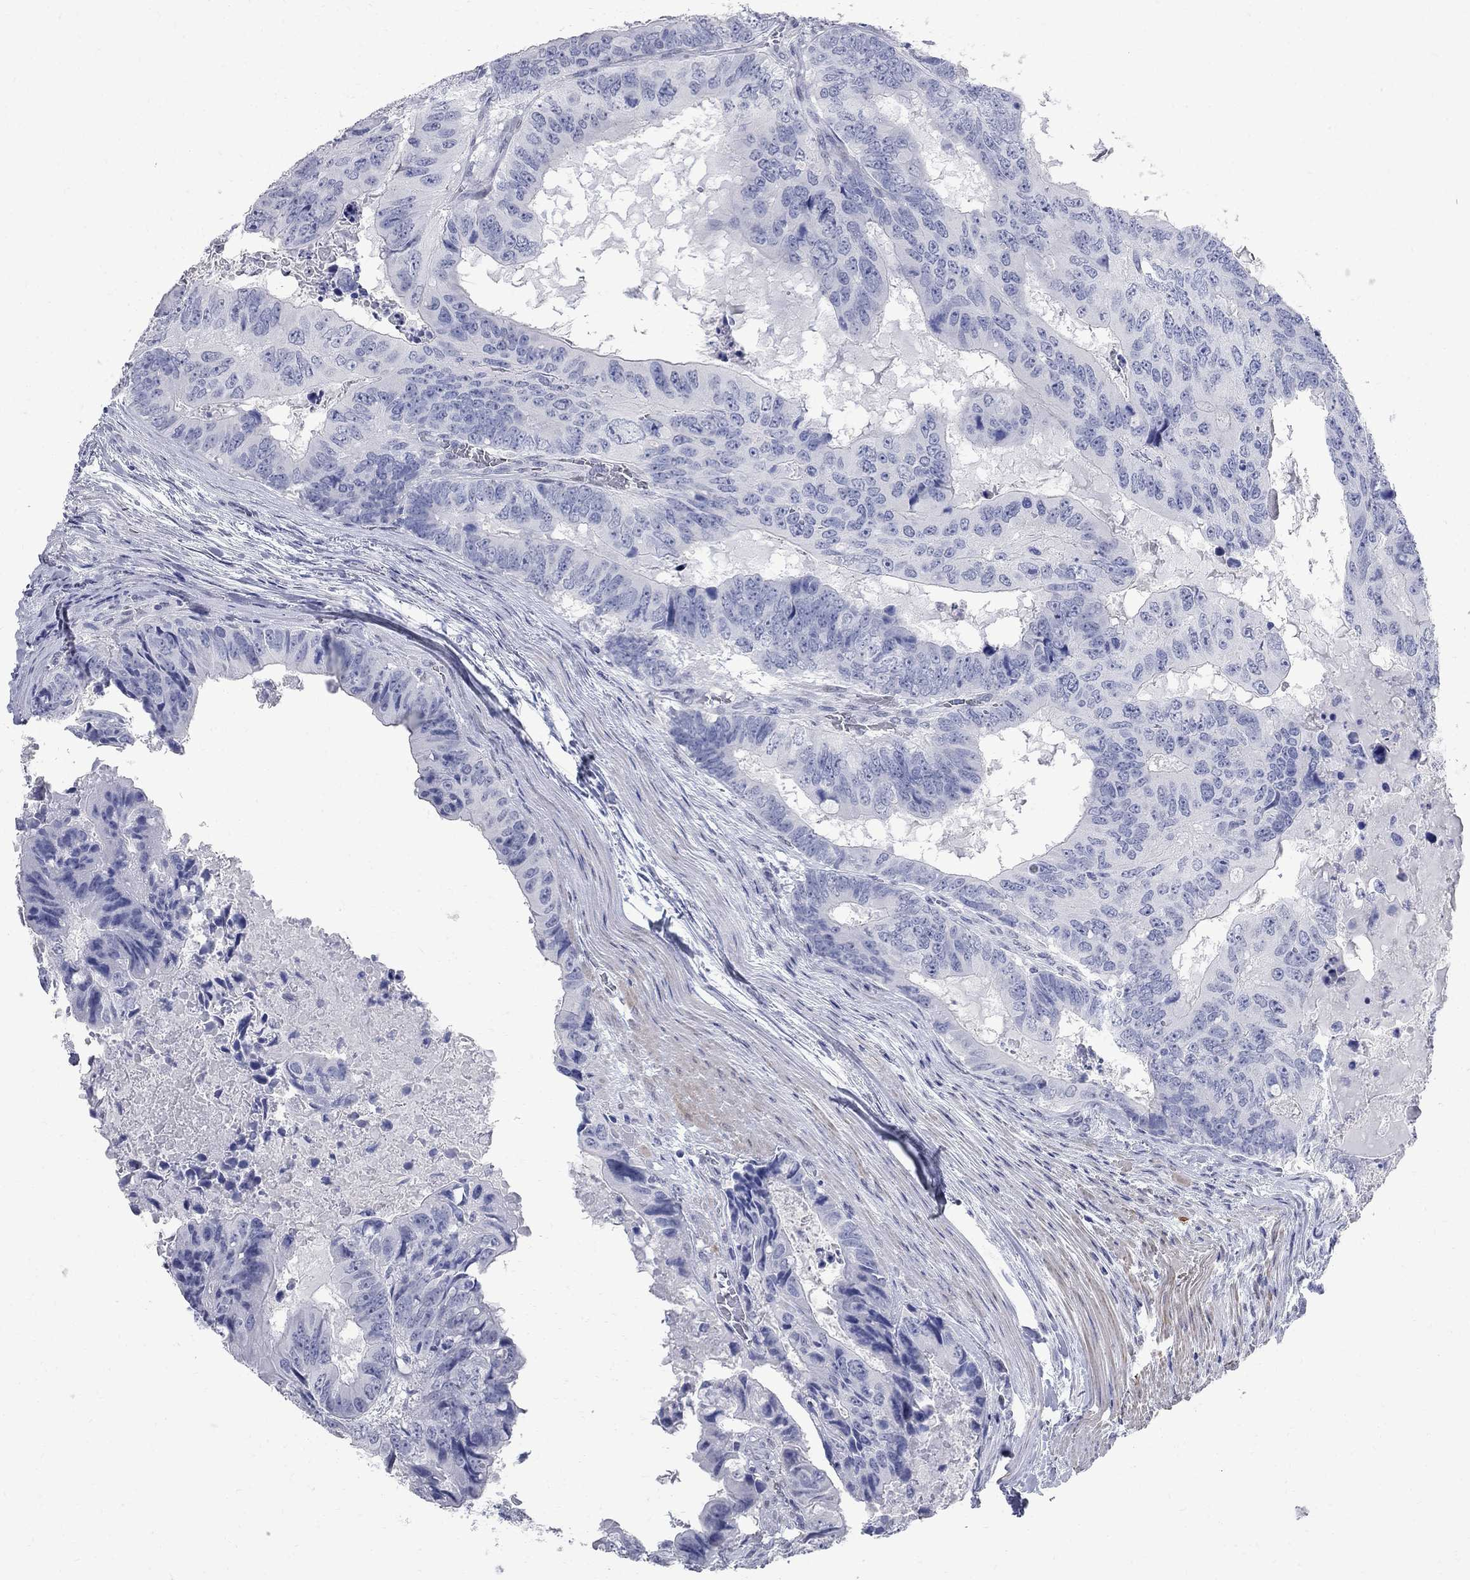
{"staining": {"intensity": "negative", "quantity": "none", "location": "none"}, "tissue": "colorectal cancer", "cell_type": "Tumor cells", "image_type": "cancer", "snomed": [{"axis": "morphology", "description": "Adenocarcinoma, NOS"}, {"axis": "topography", "description": "Colon"}], "caption": "There is no significant positivity in tumor cells of adenocarcinoma (colorectal).", "gene": "BPIFB1", "patient": {"sex": "male", "age": 79}}